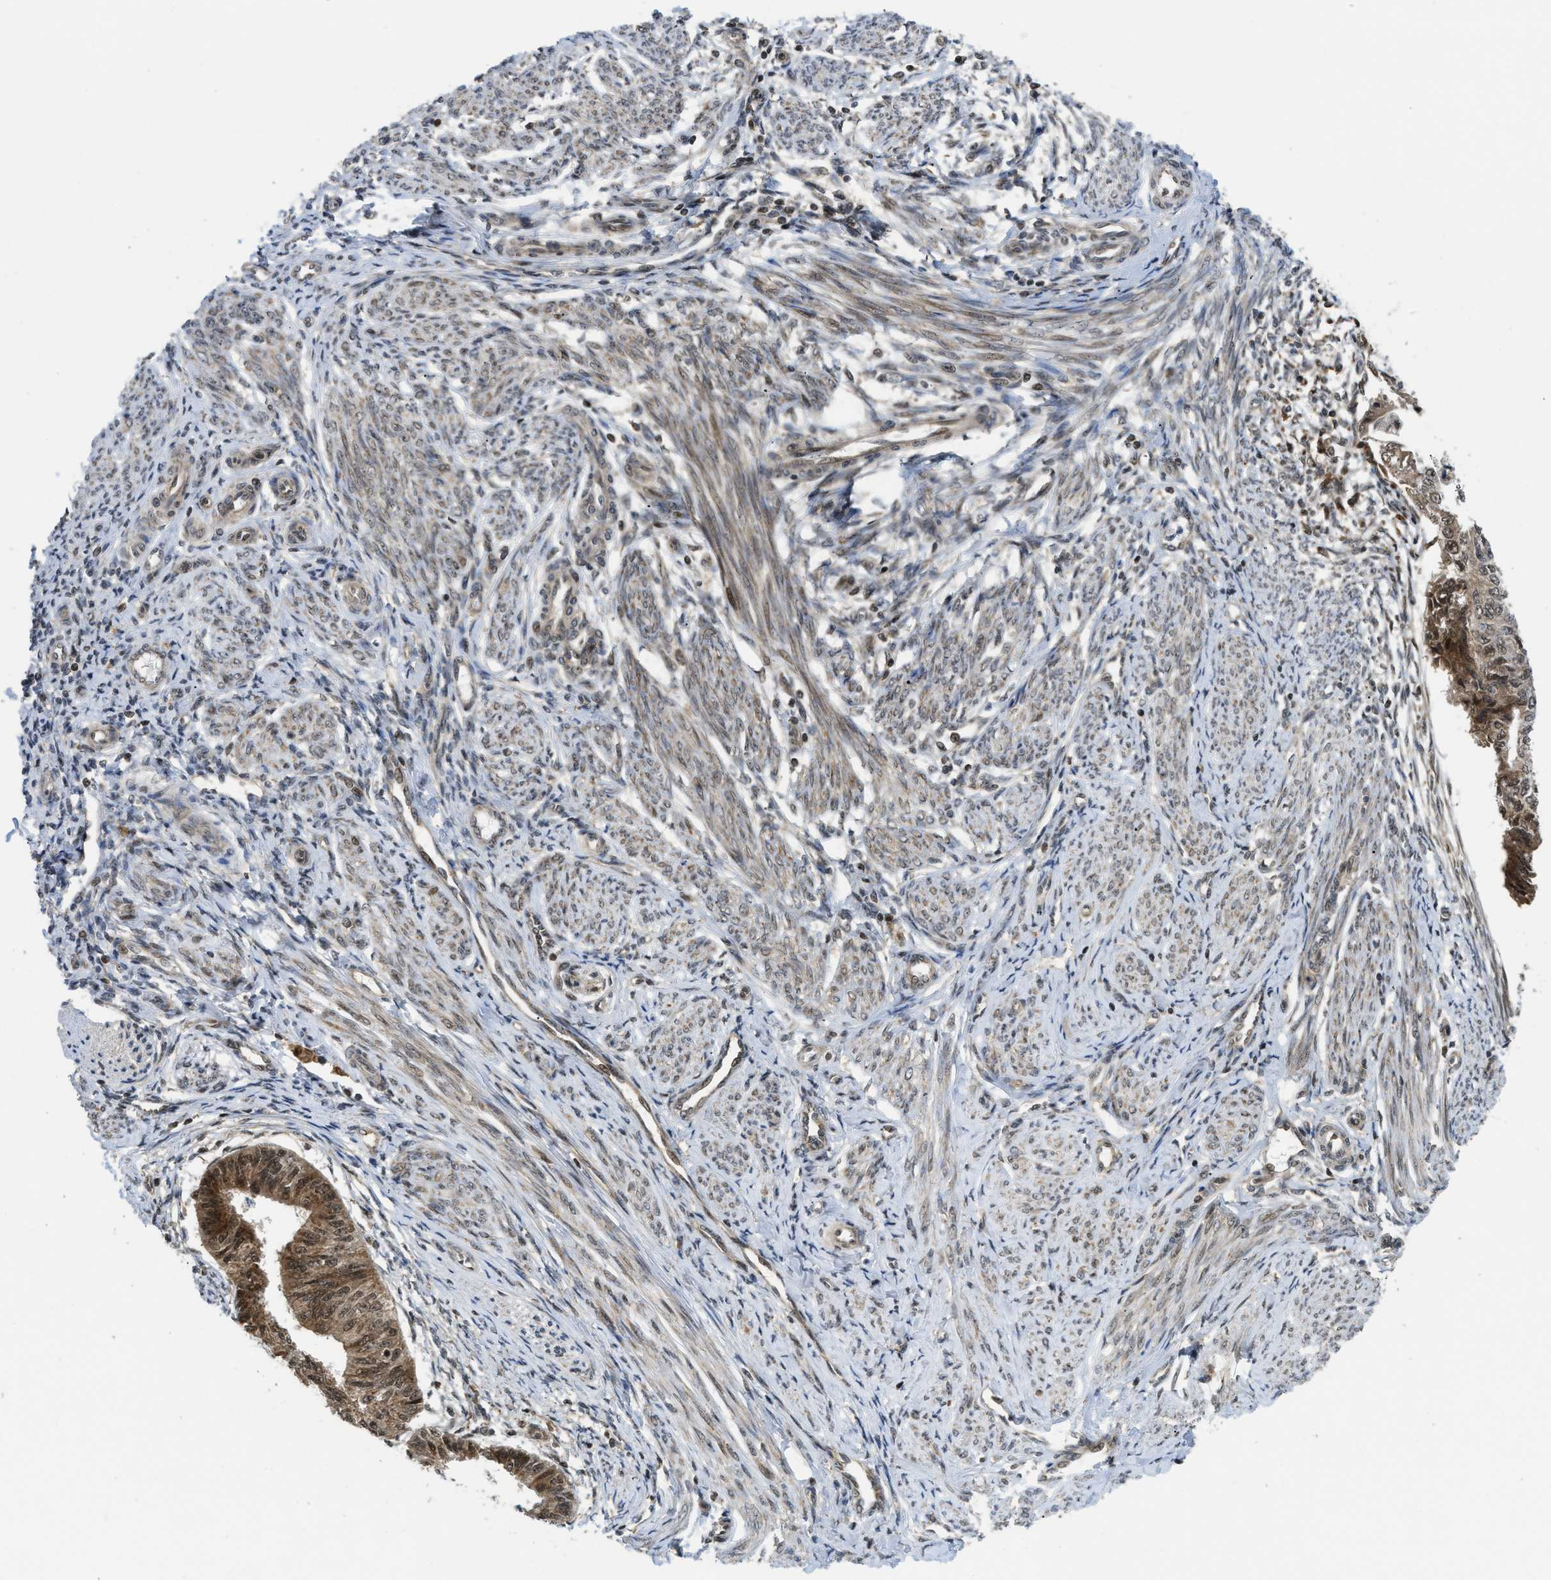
{"staining": {"intensity": "moderate", "quantity": ">75%", "location": "cytoplasmic/membranous,nuclear"}, "tissue": "endometrial cancer", "cell_type": "Tumor cells", "image_type": "cancer", "snomed": [{"axis": "morphology", "description": "Adenocarcinoma, NOS"}, {"axis": "topography", "description": "Endometrium"}], "caption": "A brown stain shows moderate cytoplasmic/membranous and nuclear positivity of a protein in human endometrial cancer (adenocarcinoma) tumor cells.", "gene": "TACC1", "patient": {"sex": "female", "age": 32}}